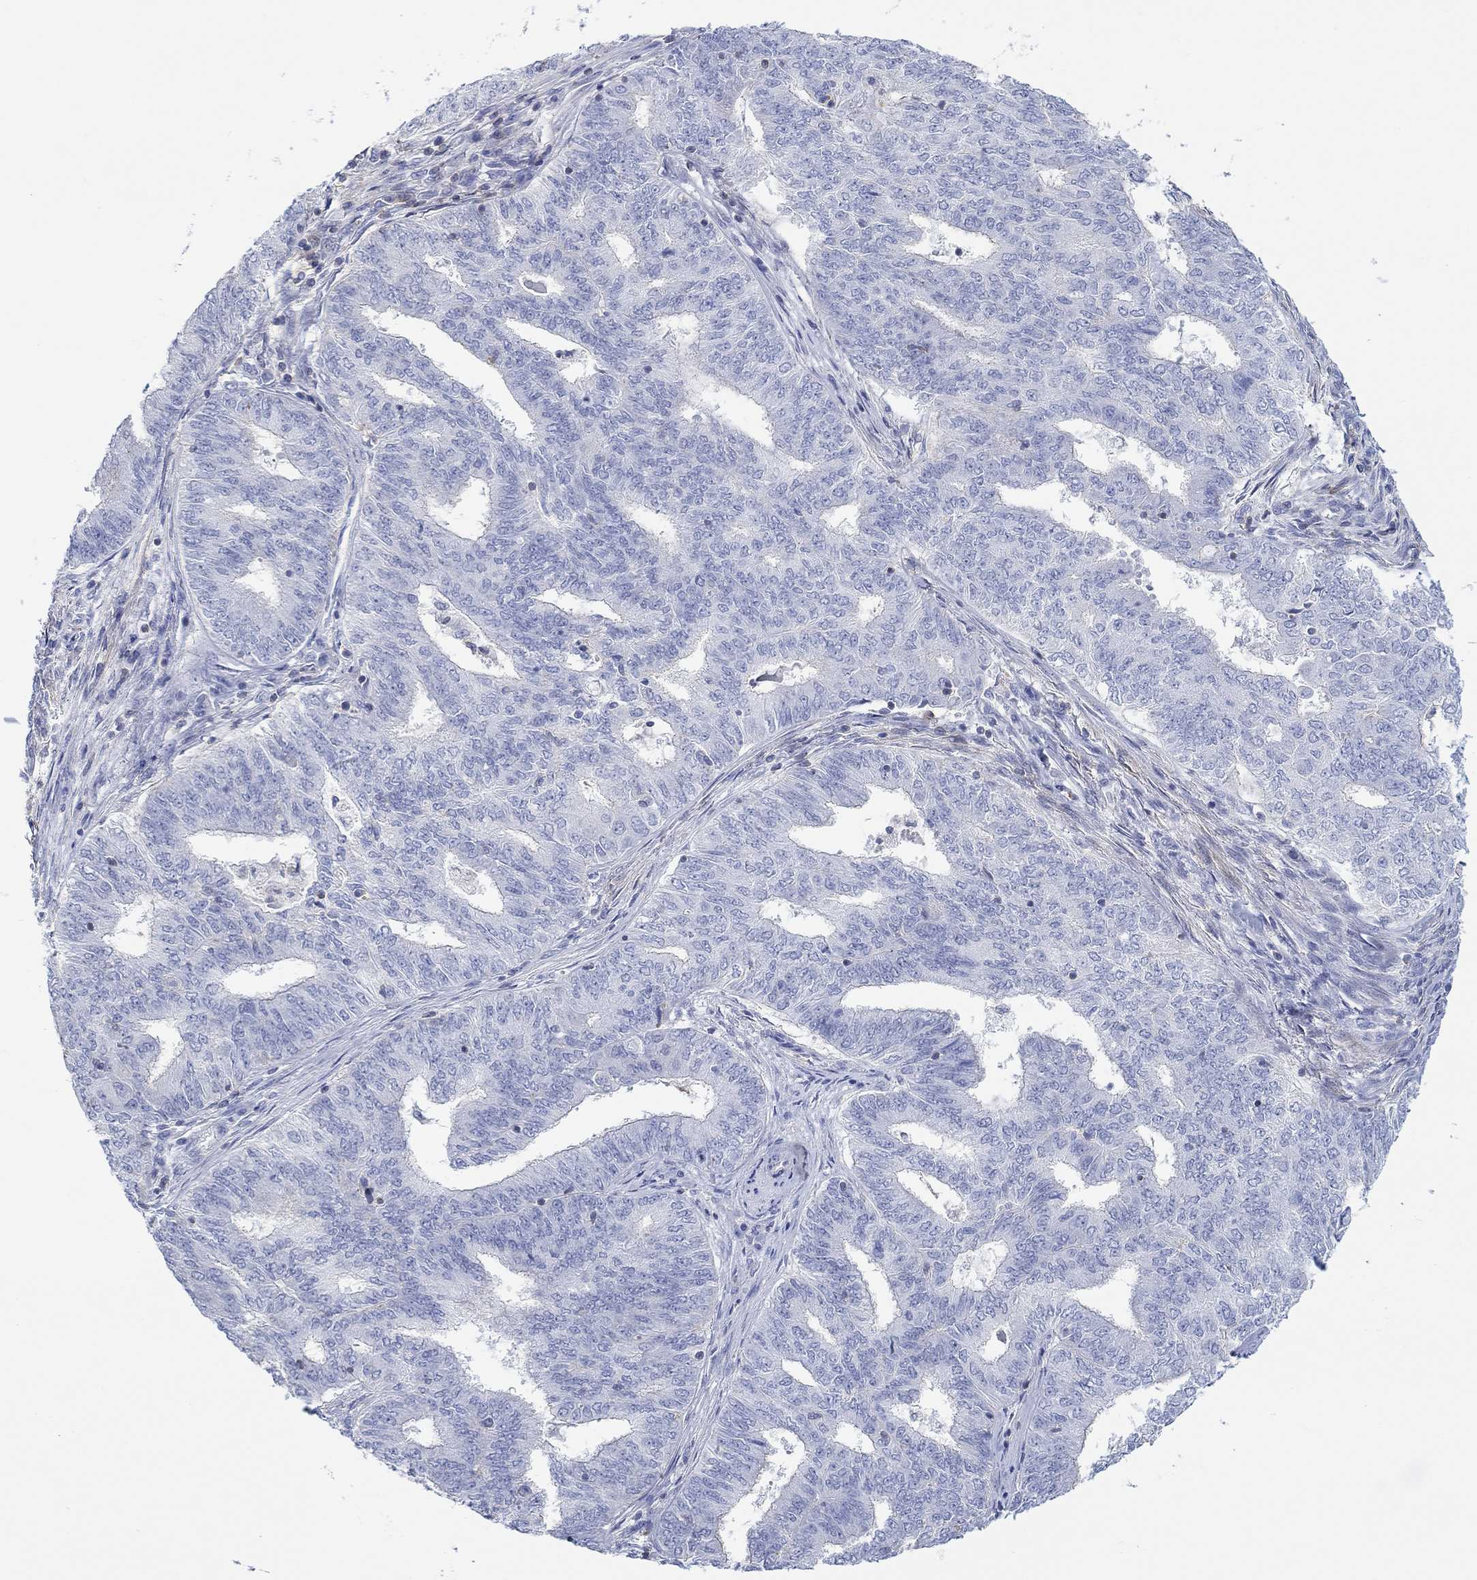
{"staining": {"intensity": "negative", "quantity": "none", "location": "none"}, "tissue": "endometrial cancer", "cell_type": "Tumor cells", "image_type": "cancer", "snomed": [{"axis": "morphology", "description": "Adenocarcinoma, NOS"}, {"axis": "topography", "description": "Endometrium"}], "caption": "Immunohistochemistry (IHC) histopathology image of endometrial adenocarcinoma stained for a protein (brown), which exhibits no staining in tumor cells.", "gene": "PPIL6", "patient": {"sex": "female", "age": 62}}